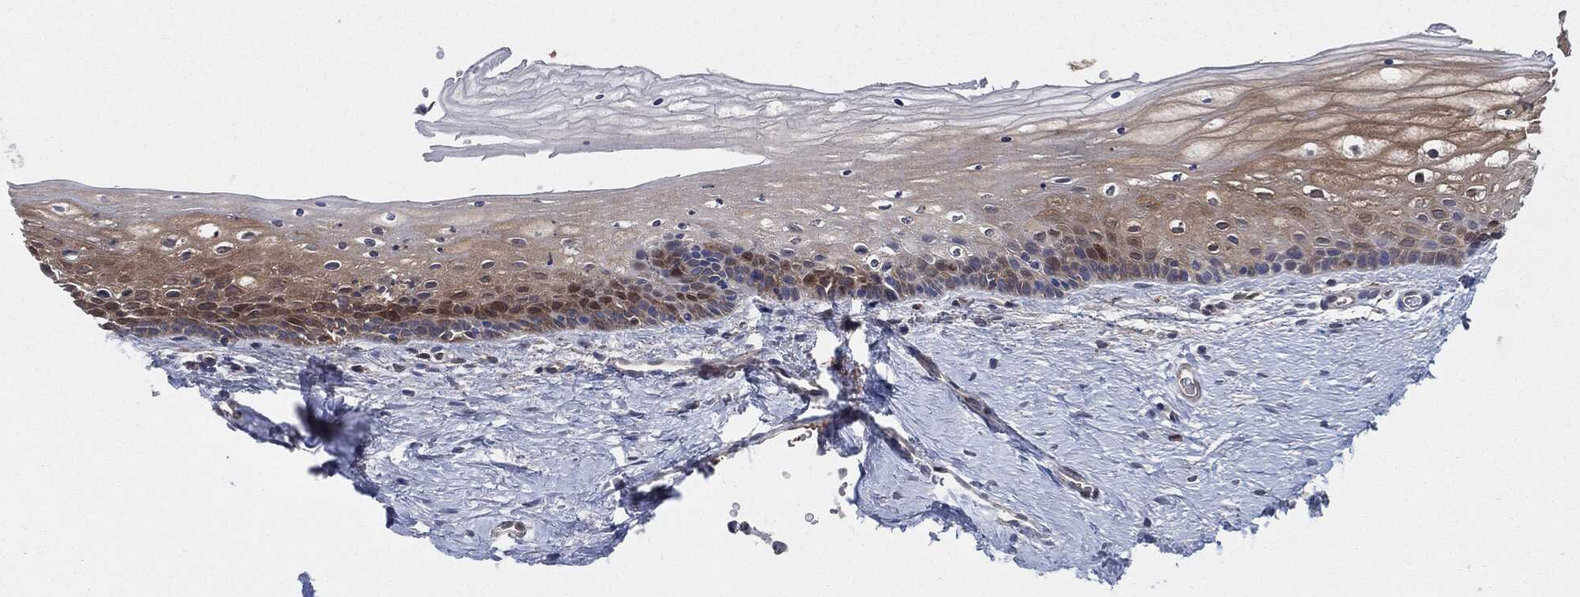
{"staining": {"intensity": "weak", "quantity": "<25%", "location": "cytoplasmic/membranous"}, "tissue": "vagina", "cell_type": "Squamous epithelial cells", "image_type": "normal", "snomed": [{"axis": "morphology", "description": "Normal tissue, NOS"}, {"axis": "topography", "description": "Vagina"}], "caption": "An immunohistochemistry photomicrograph of benign vagina is shown. There is no staining in squamous epithelial cells of vagina.", "gene": "XPNPEP1", "patient": {"sex": "female", "age": 32}}